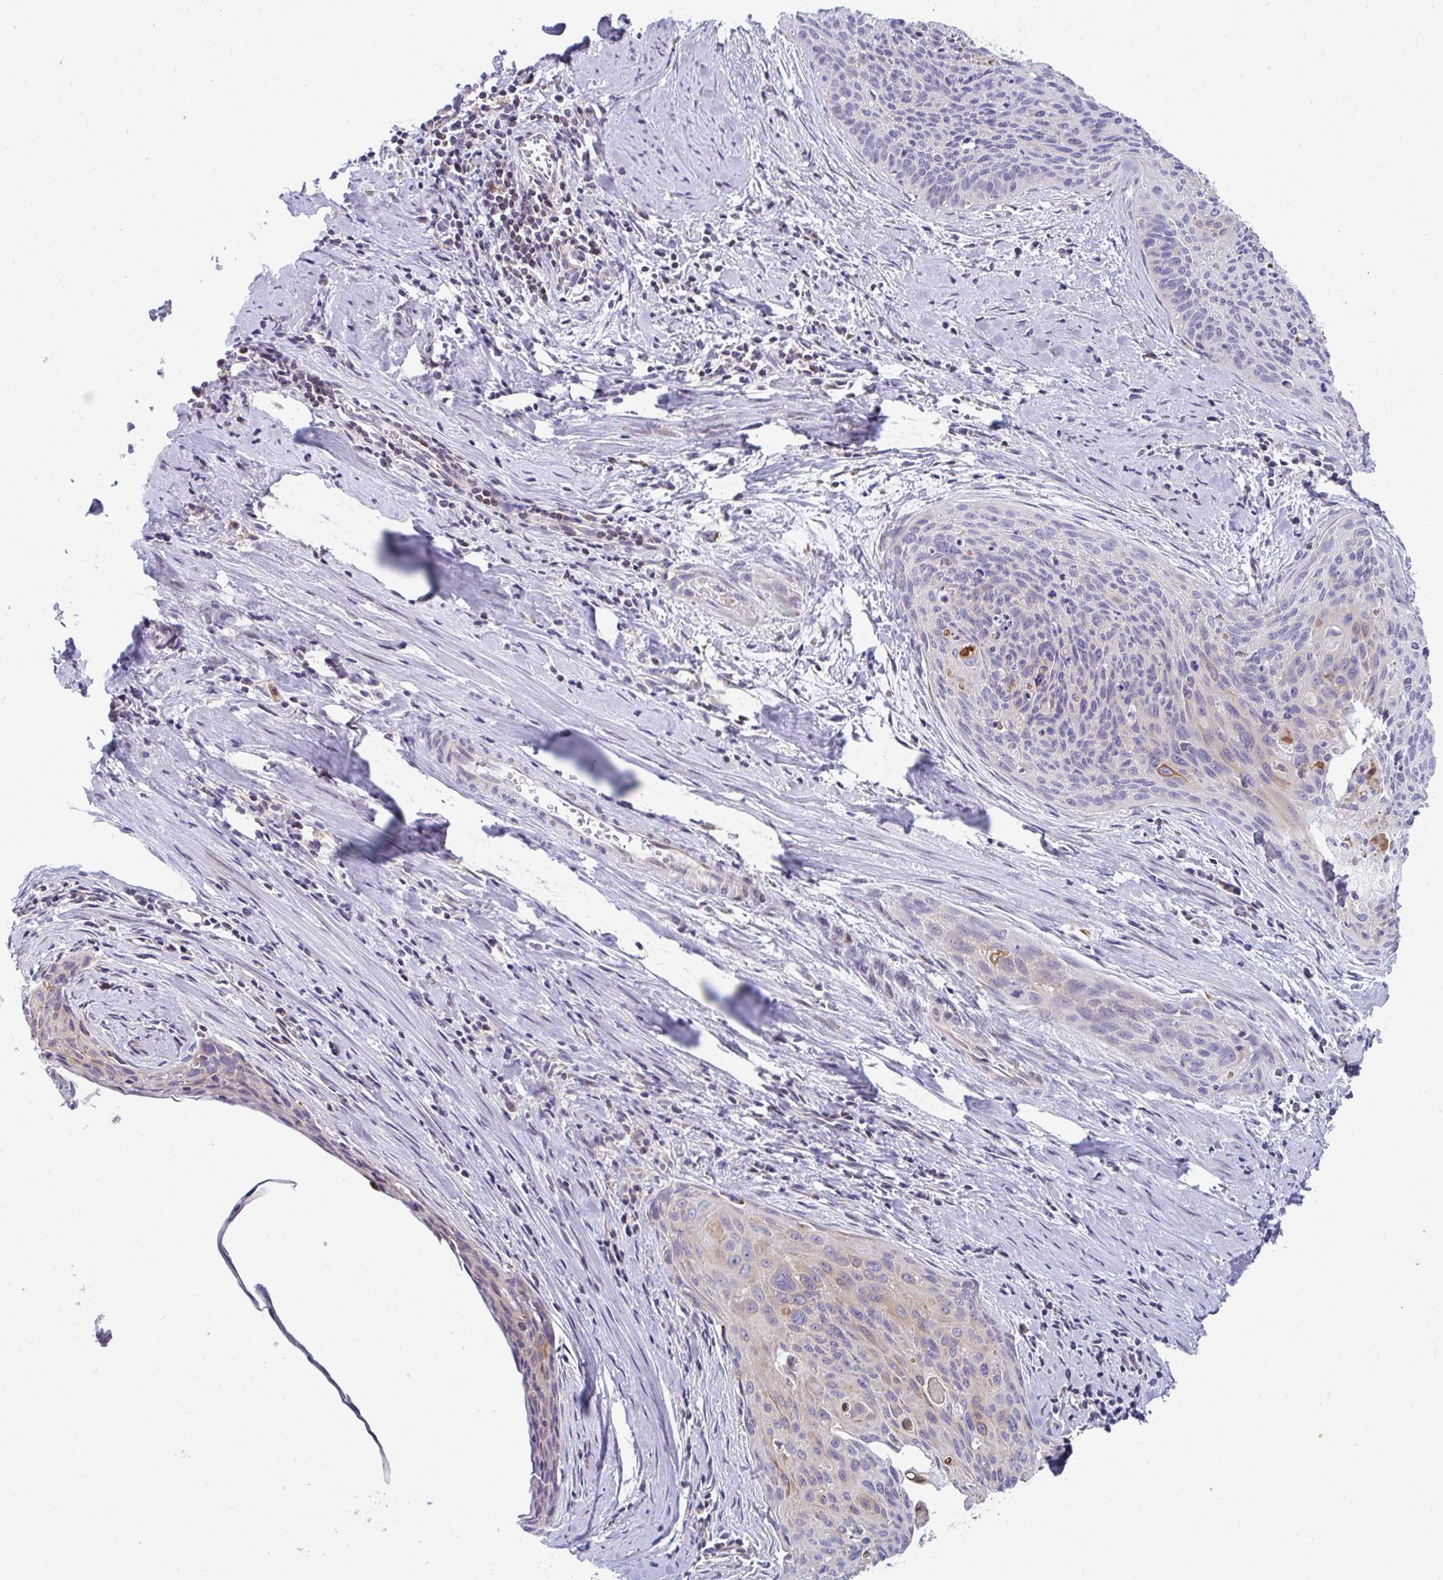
{"staining": {"intensity": "negative", "quantity": "none", "location": "none"}, "tissue": "cervical cancer", "cell_type": "Tumor cells", "image_type": "cancer", "snomed": [{"axis": "morphology", "description": "Squamous cell carcinoma, NOS"}, {"axis": "topography", "description": "Cervix"}], "caption": "Immunohistochemistry histopathology image of neoplastic tissue: squamous cell carcinoma (cervical) stained with DAB reveals no significant protein staining in tumor cells. (DAB IHC visualized using brightfield microscopy, high magnification).", "gene": "EXOC5", "patient": {"sex": "female", "age": 55}}